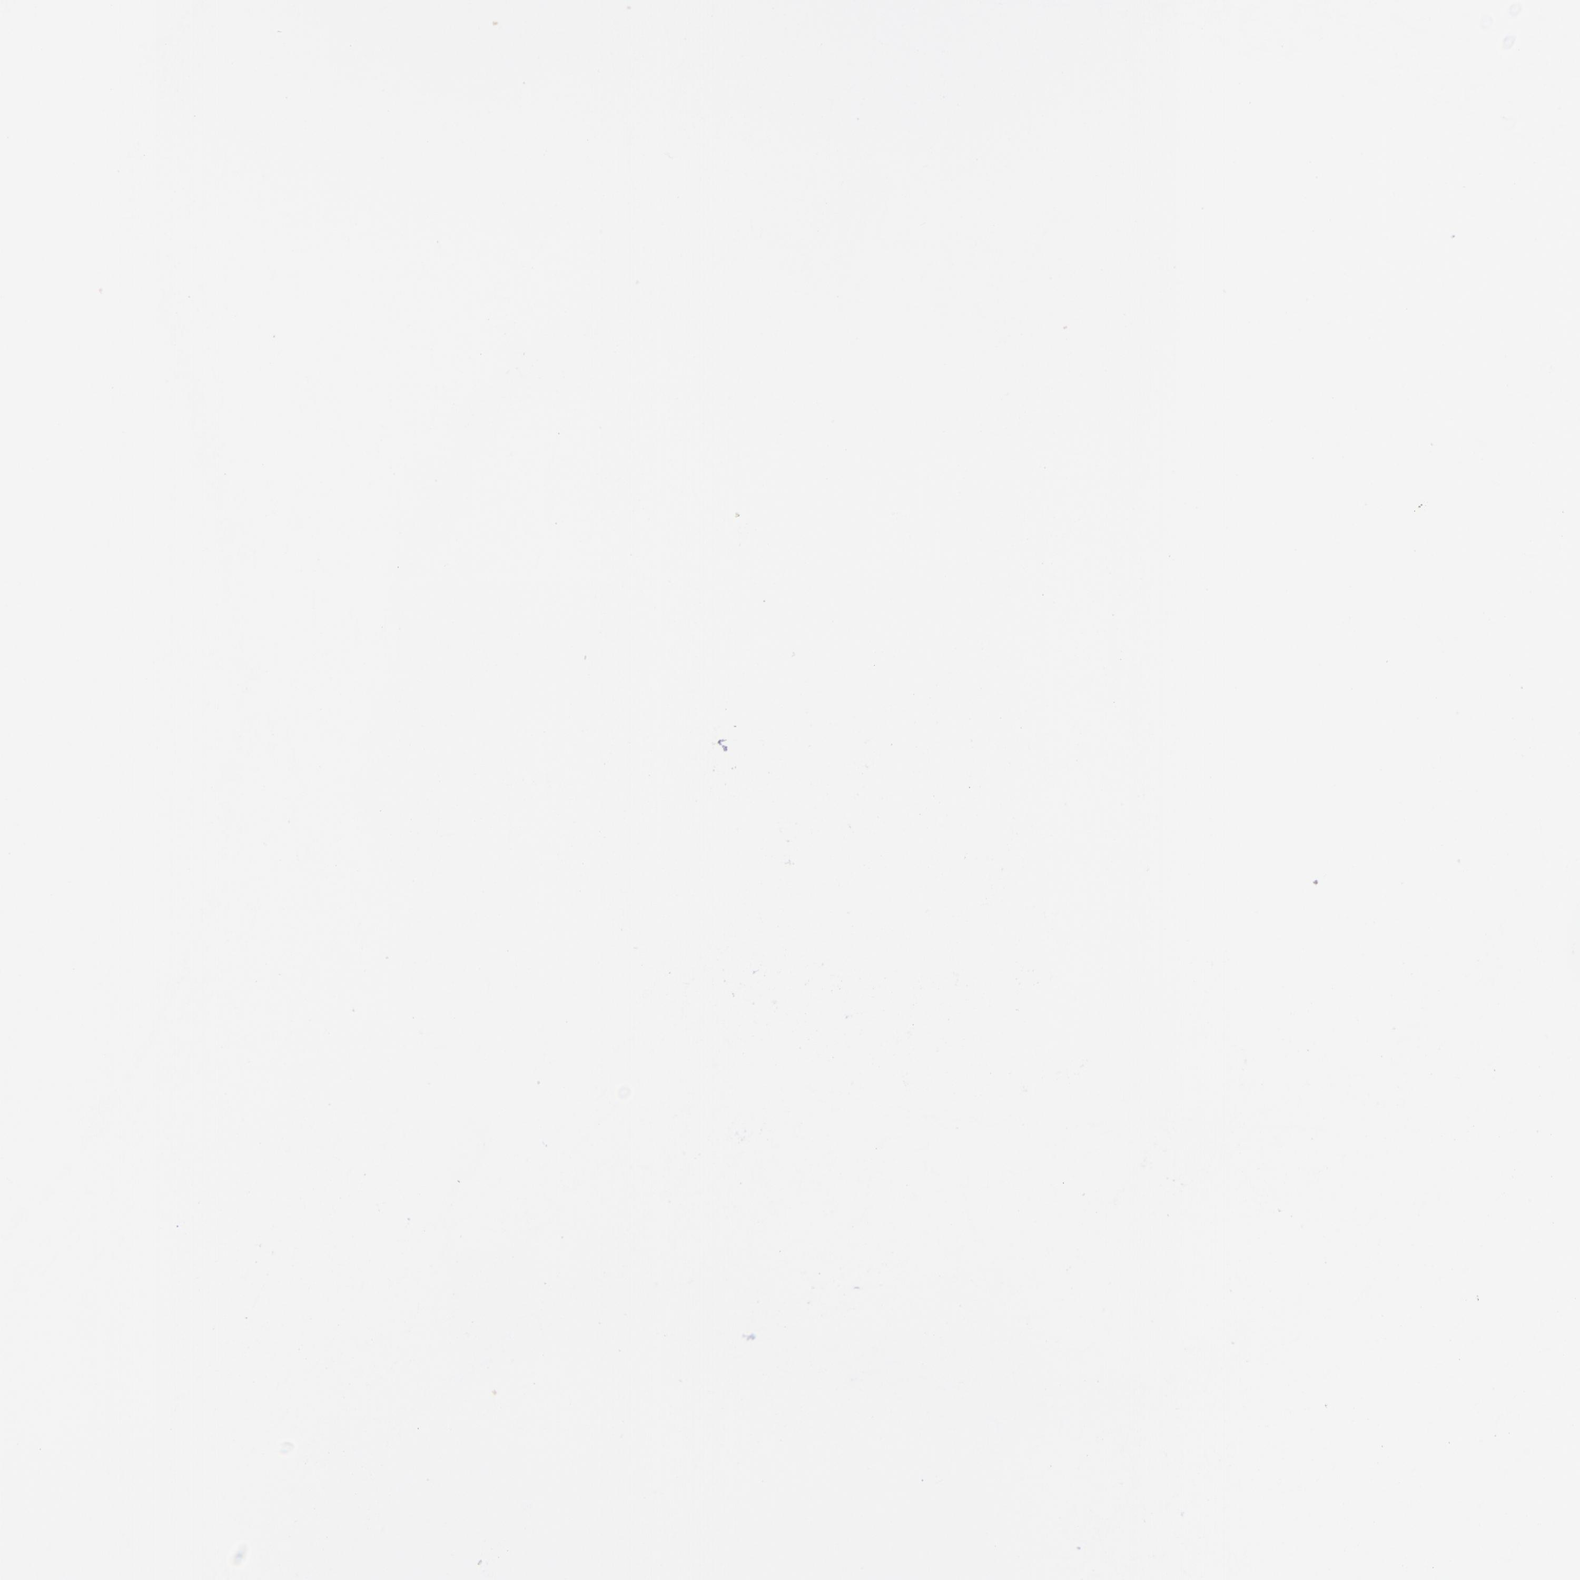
{"staining": {"intensity": "strong", "quantity": "25%-75%", "location": "nuclear"}, "tissue": "lymphoma", "cell_type": "Tumor cells", "image_type": "cancer", "snomed": [{"axis": "morphology", "description": "Malignant lymphoma, non-Hodgkin's type, Low grade"}, {"axis": "topography", "description": "Lymph node"}], "caption": "Immunohistochemistry (IHC) (DAB (3,3'-diaminobenzidine)) staining of malignant lymphoma, non-Hodgkin's type (low-grade) displays strong nuclear protein staining in about 25%-75% of tumor cells.", "gene": "TOP2A", "patient": {"sex": "male", "age": 74}}